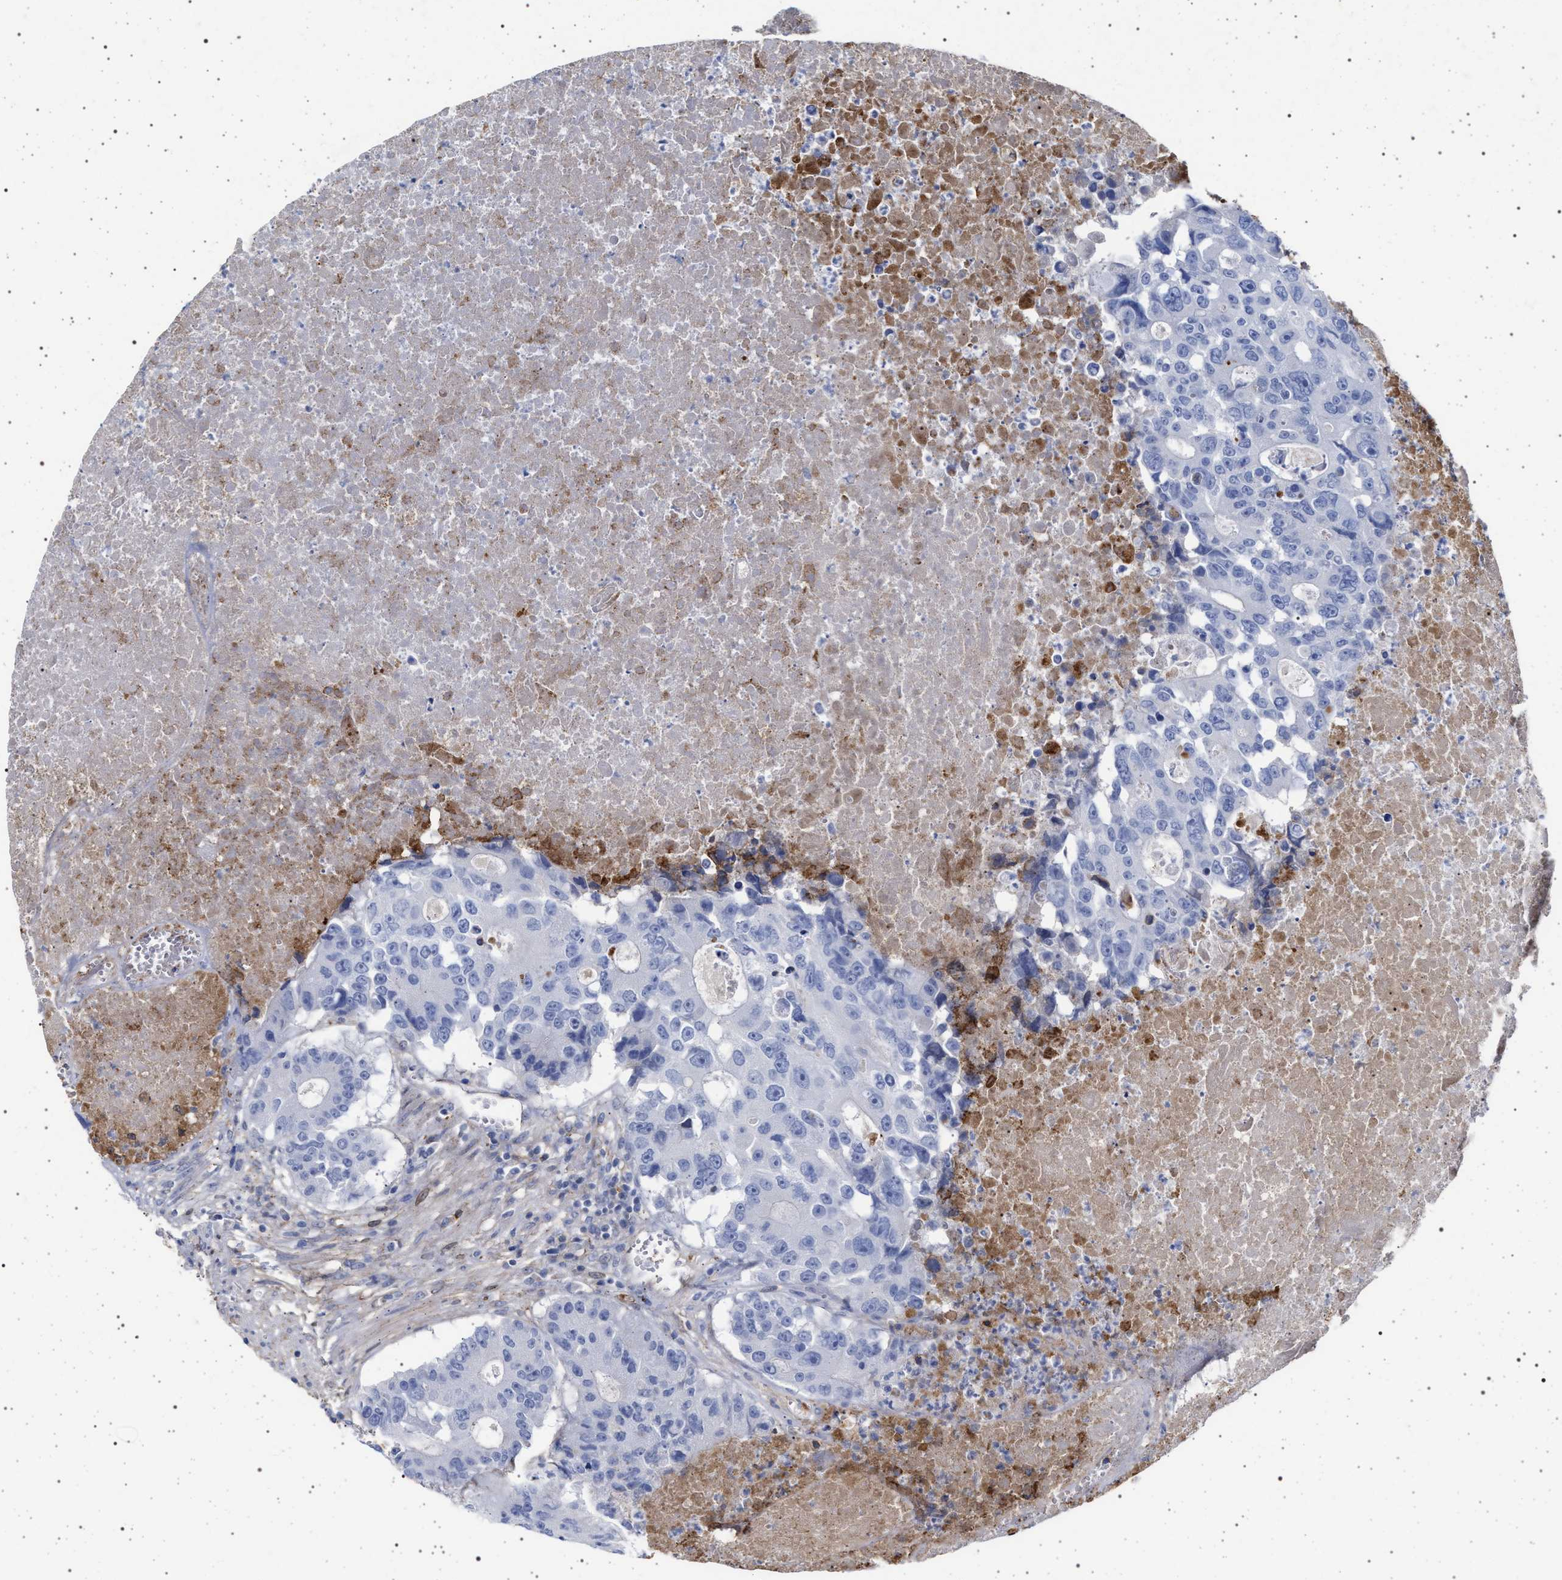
{"staining": {"intensity": "negative", "quantity": "none", "location": "none"}, "tissue": "colorectal cancer", "cell_type": "Tumor cells", "image_type": "cancer", "snomed": [{"axis": "morphology", "description": "Adenocarcinoma, NOS"}, {"axis": "topography", "description": "Colon"}], "caption": "A high-resolution image shows immunohistochemistry (IHC) staining of colorectal cancer, which shows no significant positivity in tumor cells.", "gene": "PLG", "patient": {"sex": "male", "age": 87}}